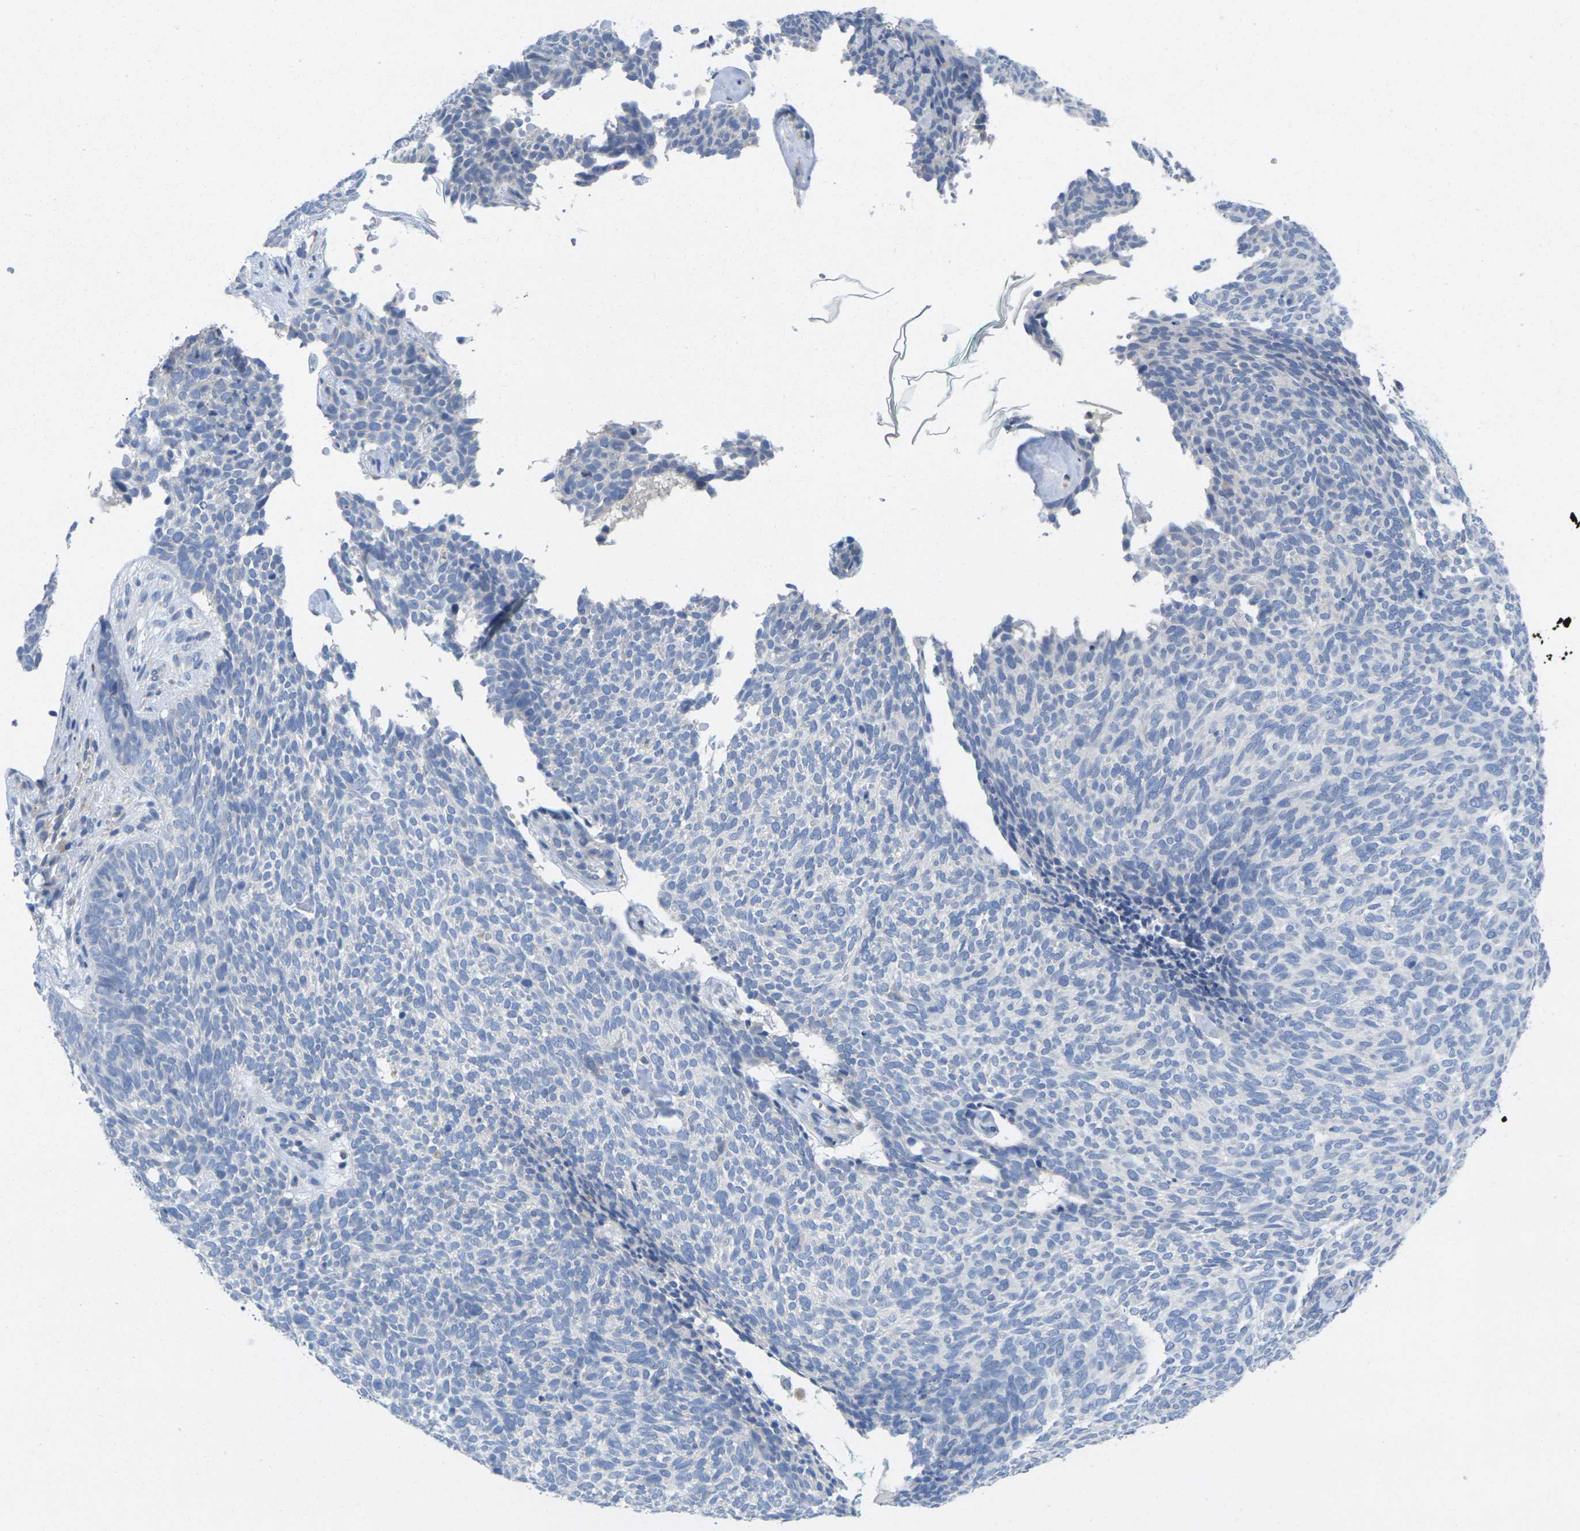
{"staining": {"intensity": "negative", "quantity": "none", "location": "none"}, "tissue": "skin cancer", "cell_type": "Tumor cells", "image_type": "cancer", "snomed": [{"axis": "morphology", "description": "Basal cell carcinoma"}, {"axis": "topography", "description": "Skin"}], "caption": "Immunohistochemistry (IHC) histopathology image of human basal cell carcinoma (skin) stained for a protein (brown), which displays no positivity in tumor cells.", "gene": "TNNI3", "patient": {"sex": "female", "age": 84}}